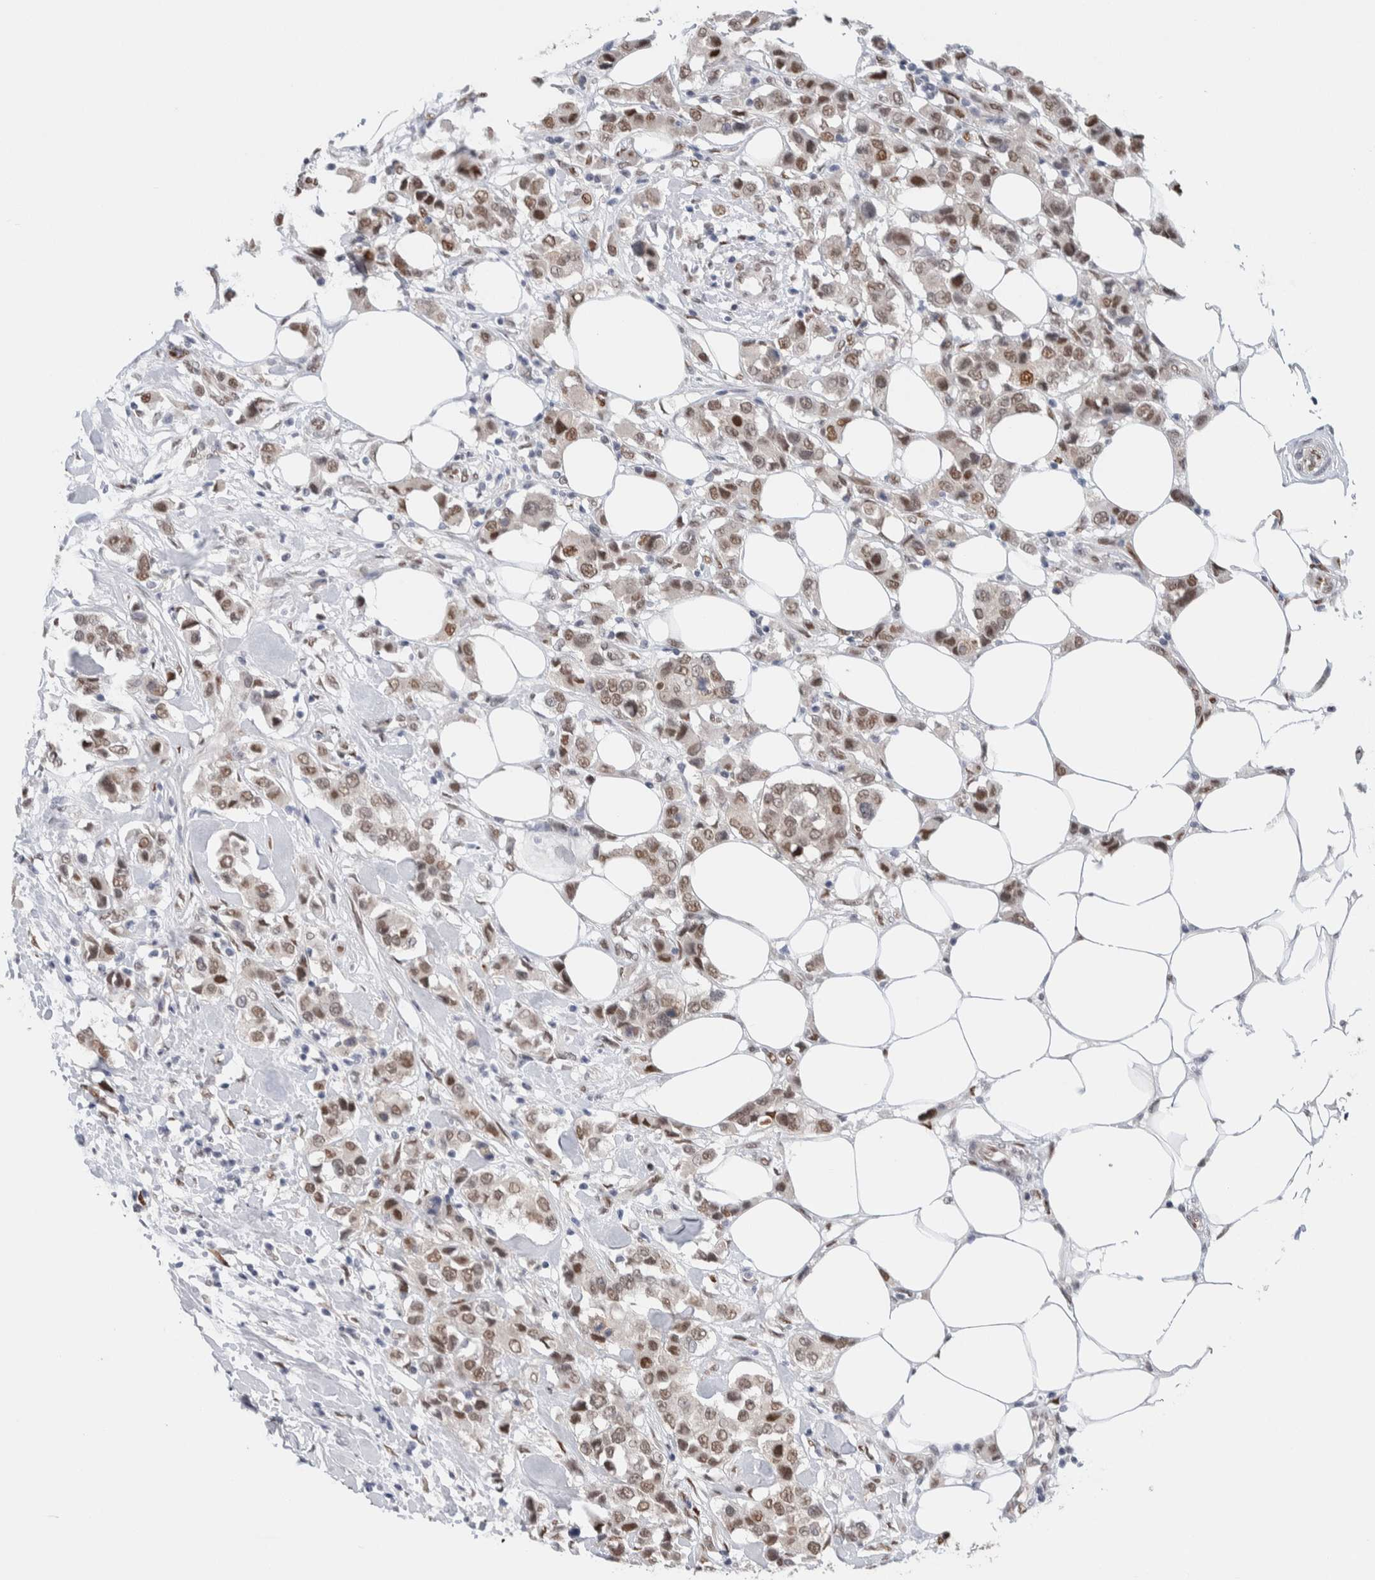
{"staining": {"intensity": "moderate", "quantity": ">75%", "location": "nuclear"}, "tissue": "breast cancer", "cell_type": "Tumor cells", "image_type": "cancer", "snomed": [{"axis": "morphology", "description": "Normal tissue, NOS"}, {"axis": "morphology", "description": "Duct carcinoma"}, {"axis": "topography", "description": "Breast"}], "caption": "A high-resolution photomicrograph shows immunohistochemistry staining of breast cancer (invasive ductal carcinoma), which reveals moderate nuclear positivity in about >75% of tumor cells. (IHC, brightfield microscopy, high magnification).", "gene": "PRMT1", "patient": {"sex": "female", "age": 50}}